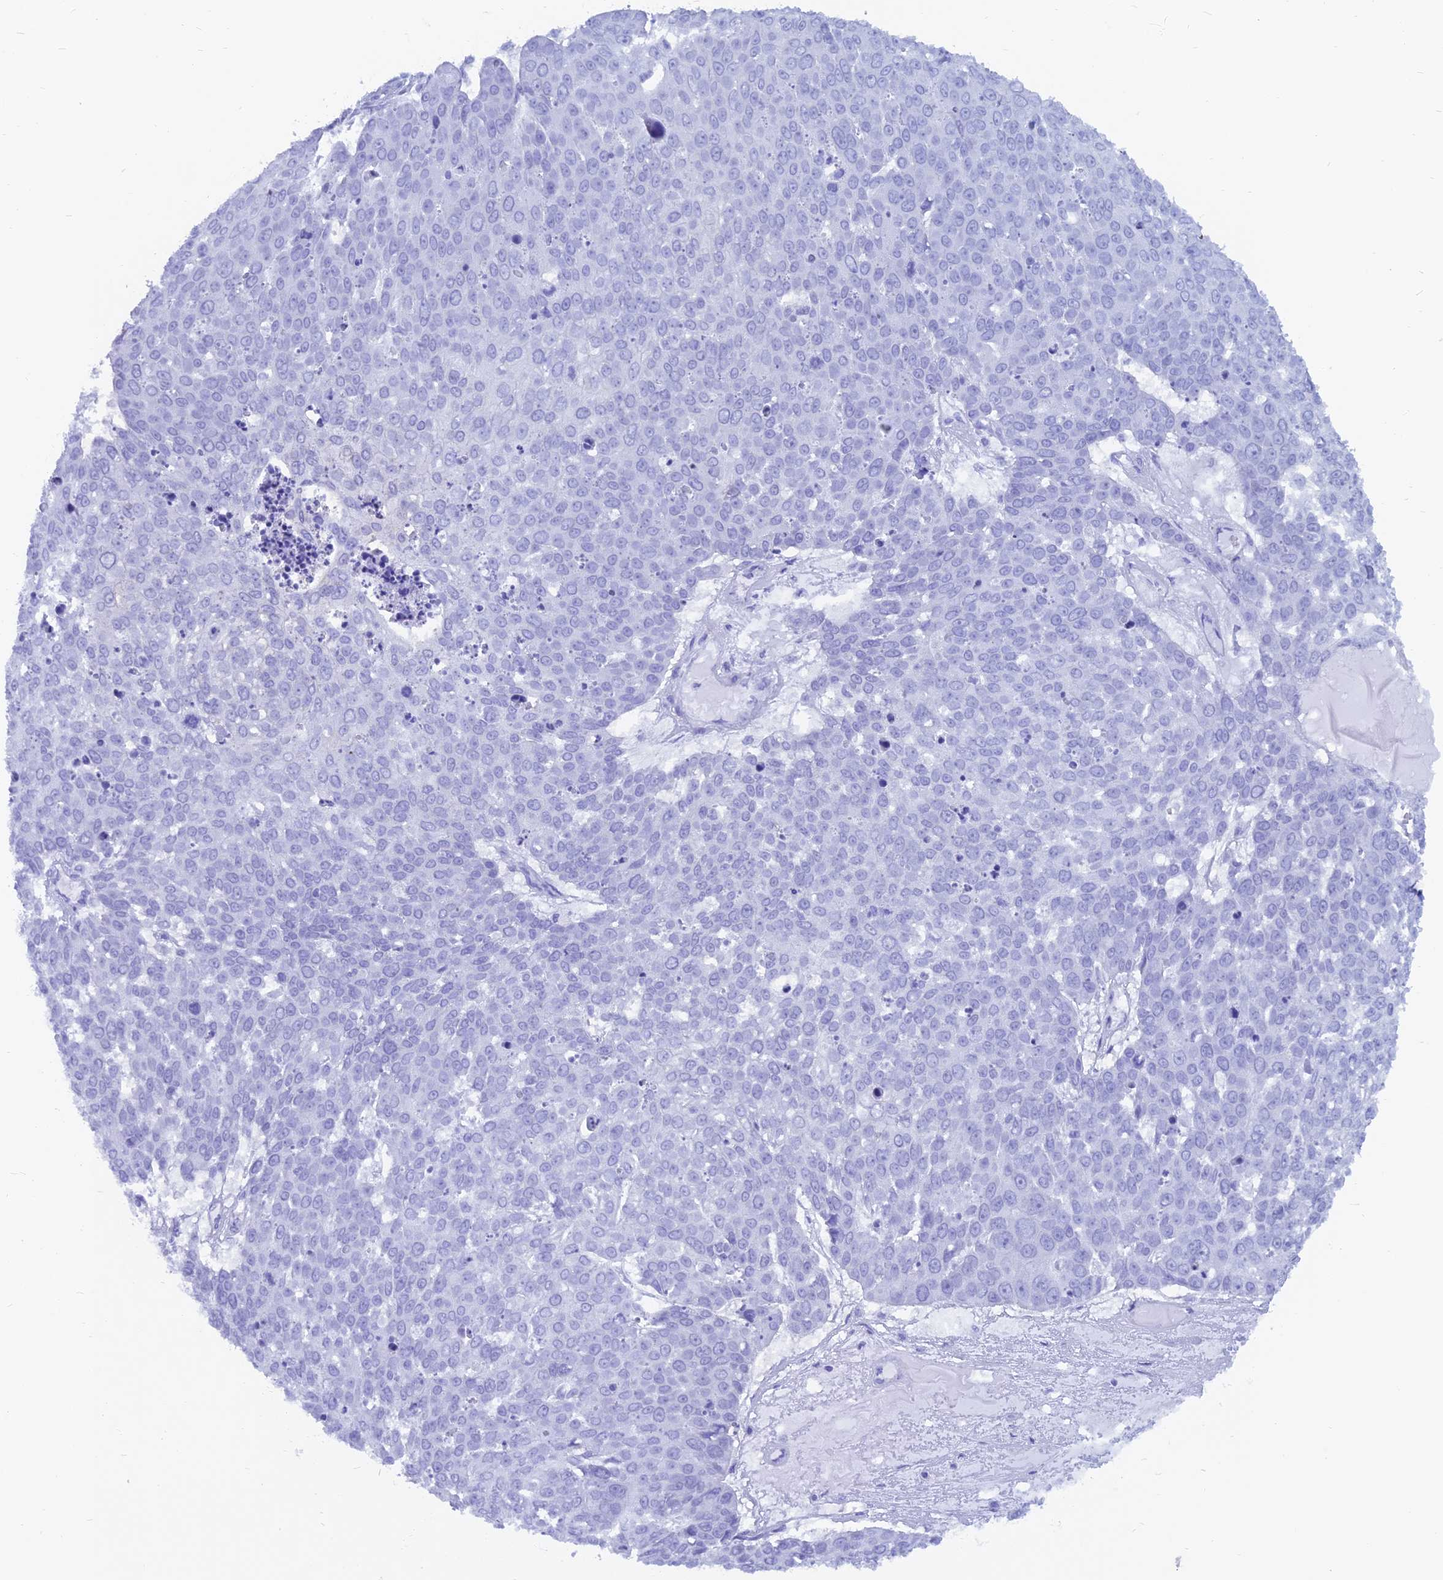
{"staining": {"intensity": "negative", "quantity": "none", "location": "none"}, "tissue": "skin cancer", "cell_type": "Tumor cells", "image_type": "cancer", "snomed": [{"axis": "morphology", "description": "Squamous cell carcinoma, NOS"}, {"axis": "topography", "description": "Skin"}], "caption": "Squamous cell carcinoma (skin) was stained to show a protein in brown. There is no significant staining in tumor cells.", "gene": "CAPS", "patient": {"sex": "male", "age": 71}}